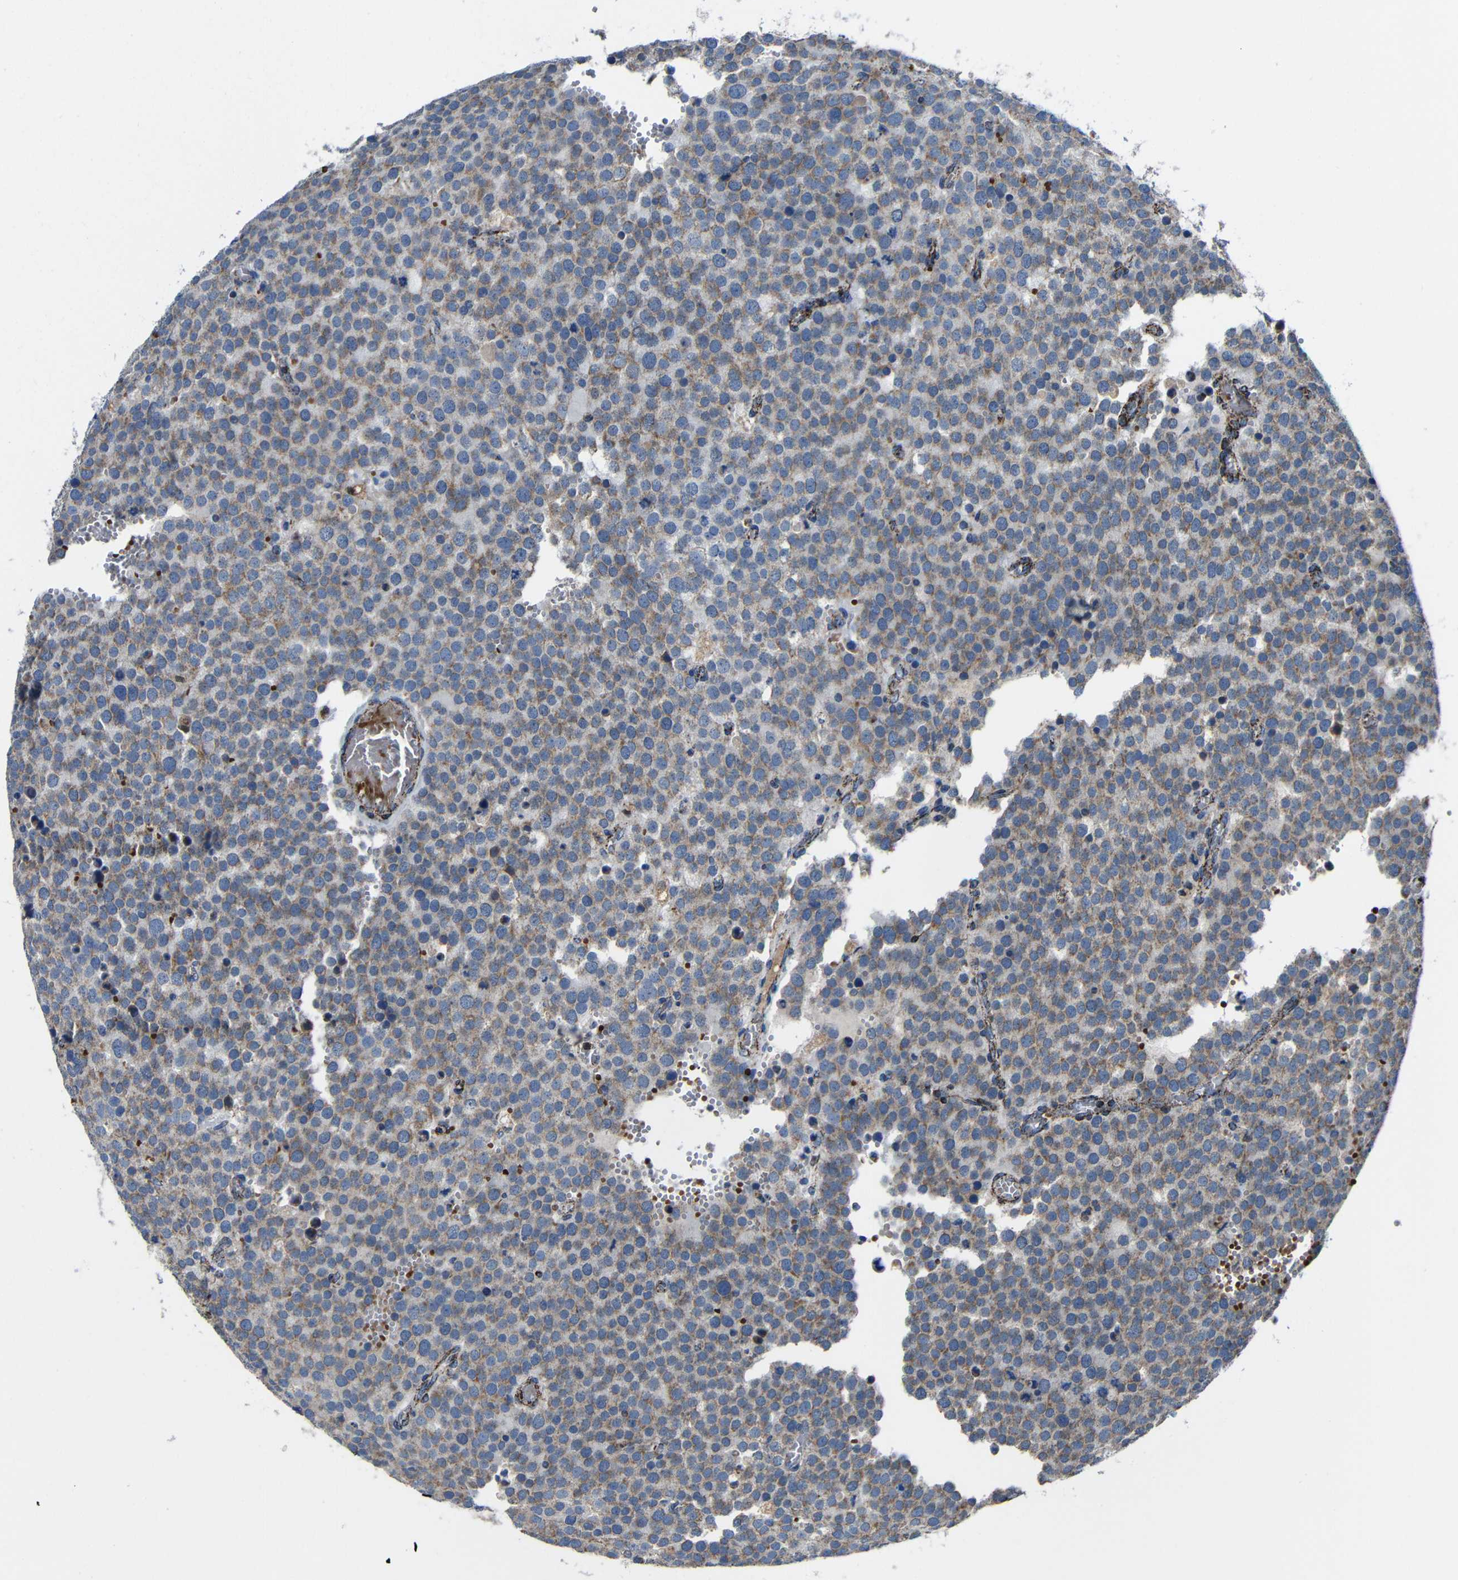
{"staining": {"intensity": "moderate", "quantity": "25%-75%", "location": "cytoplasmic/membranous"}, "tissue": "testis cancer", "cell_type": "Tumor cells", "image_type": "cancer", "snomed": [{"axis": "morphology", "description": "Normal tissue, NOS"}, {"axis": "morphology", "description": "Seminoma, NOS"}, {"axis": "topography", "description": "Testis"}], "caption": "Immunohistochemistry (IHC) histopathology image of testis seminoma stained for a protein (brown), which reveals medium levels of moderate cytoplasmic/membranous expression in about 25%-75% of tumor cells.", "gene": "CA5B", "patient": {"sex": "male", "age": 71}}